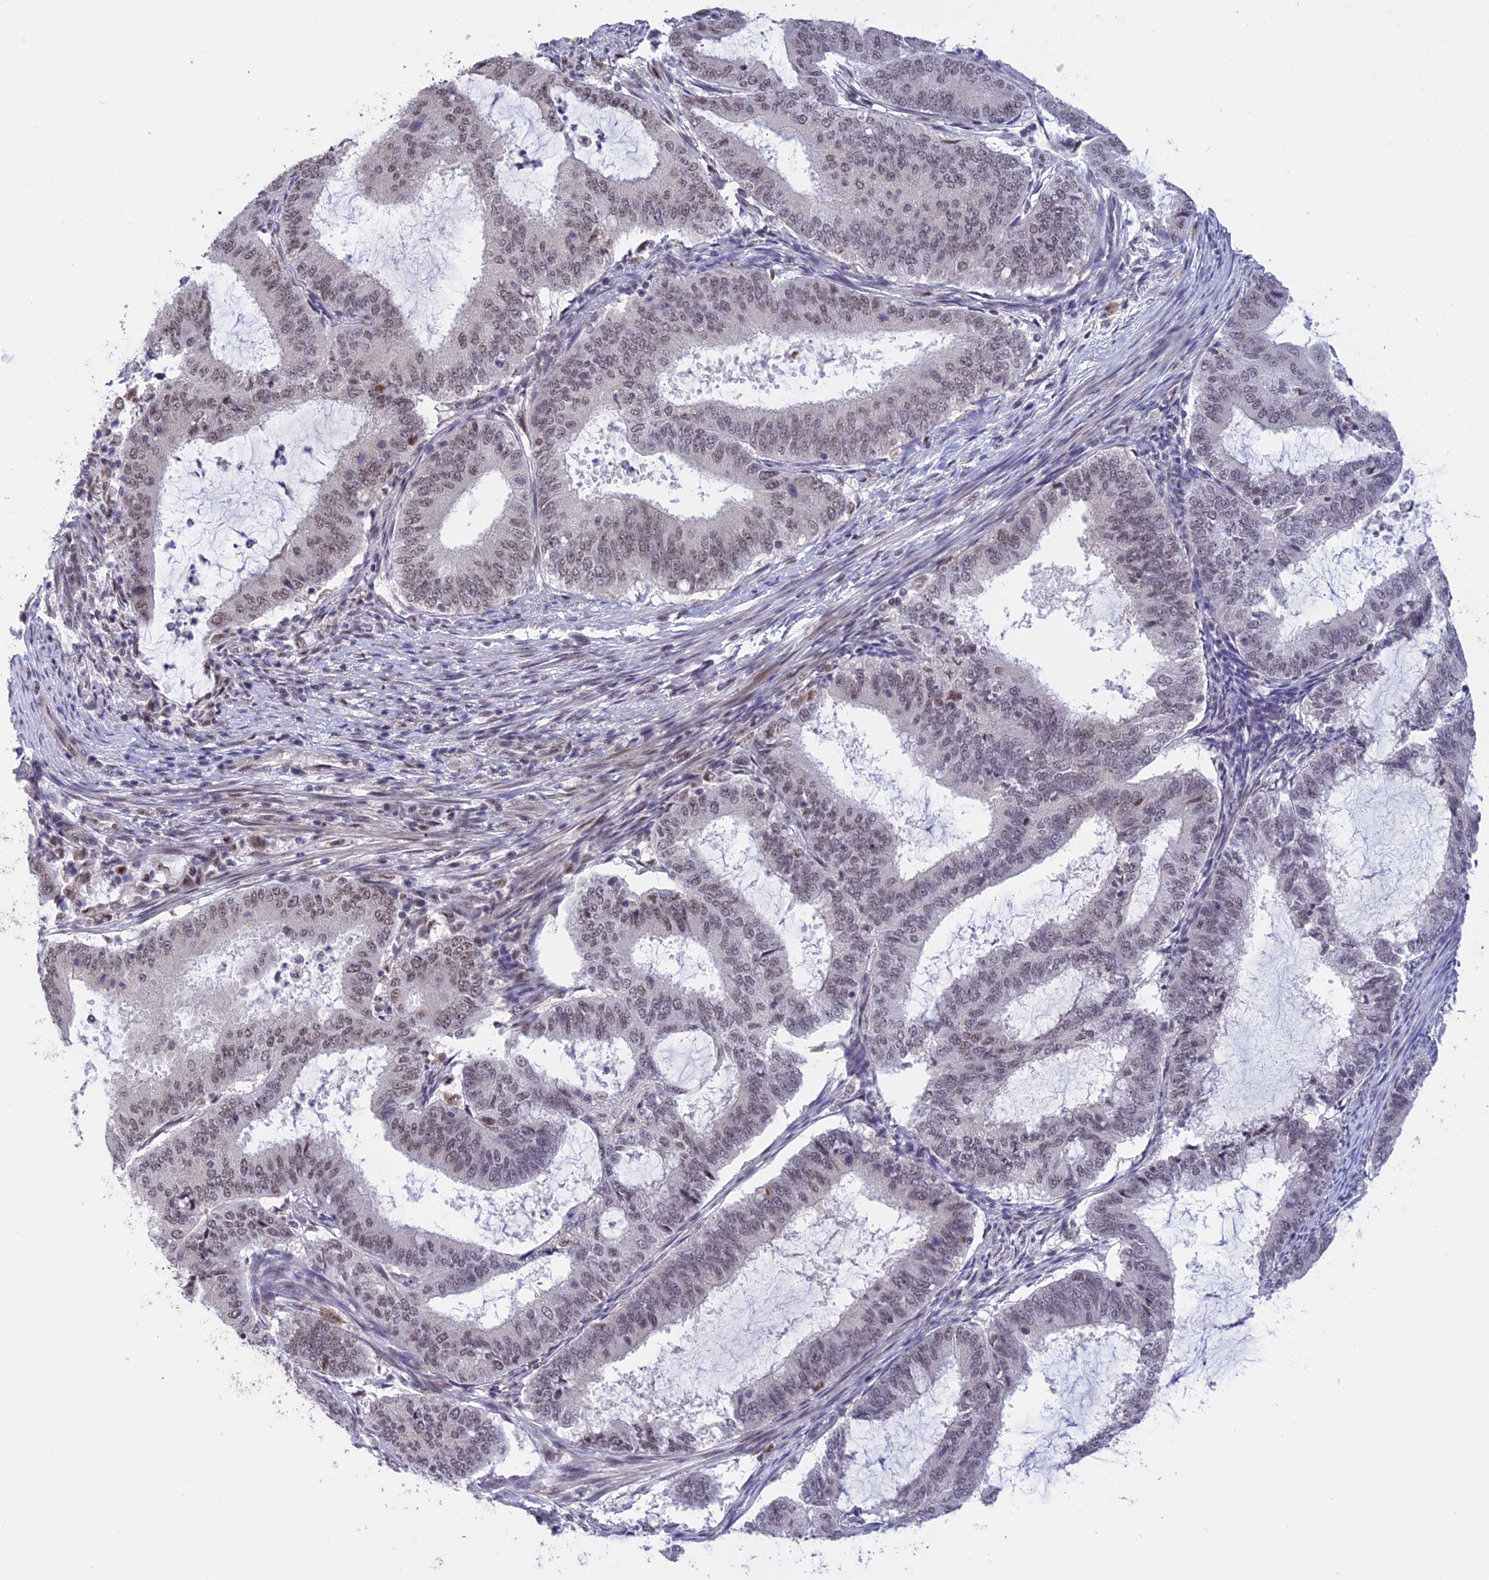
{"staining": {"intensity": "weak", "quantity": "<25%", "location": "nuclear"}, "tissue": "endometrial cancer", "cell_type": "Tumor cells", "image_type": "cancer", "snomed": [{"axis": "morphology", "description": "Adenocarcinoma, NOS"}, {"axis": "topography", "description": "Endometrium"}], "caption": "High magnification brightfield microscopy of endometrial adenocarcinoma stained with DAB (brown) and counterstained with hematoxylin (blue): tumor cells show no significant staining.", "gene": "POLR2C", "patient": {"sex": "female", "age": 51}}